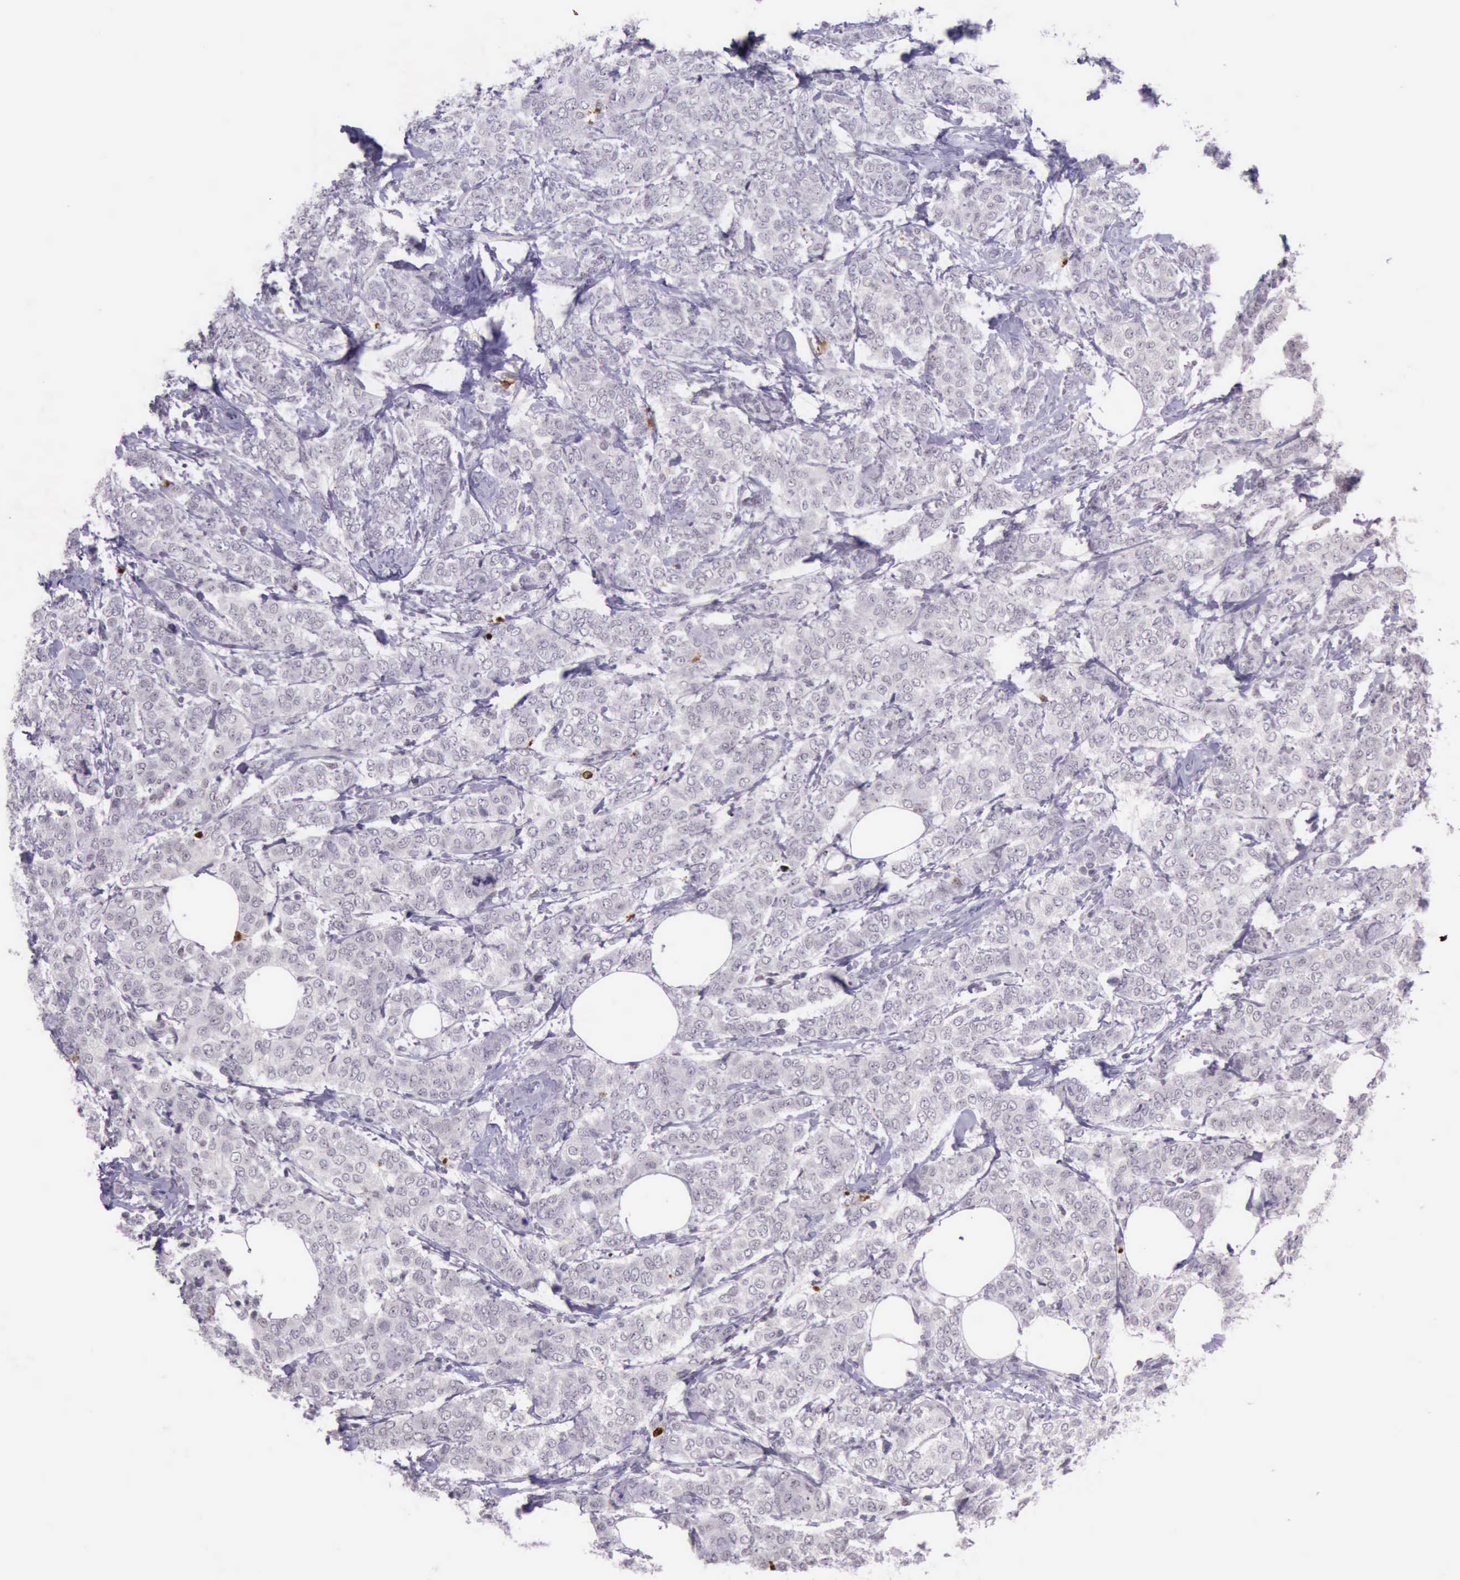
{"staining": {"intensity": "strong", "quantity": "<25%", "location": "nuclear"}, "tissue": "breast cancer", "cell_type": "Tumor cells", "image_type": "cancer", "snomed": [{"axis": "morphology", "description": "Lobular carcinoma"}, {"axis": "topography", "description": "Breast"}], "caption": "This image displays breast cancer (lobular carcinoma) stained with immunohistochemistry to label a protein in brown. The nuclear of tumor cells show strong positivity for the protein. Nuclei are counter-stained blue.", "gene": "PARP1", "patient": {"sex": "female", "age": 60}}